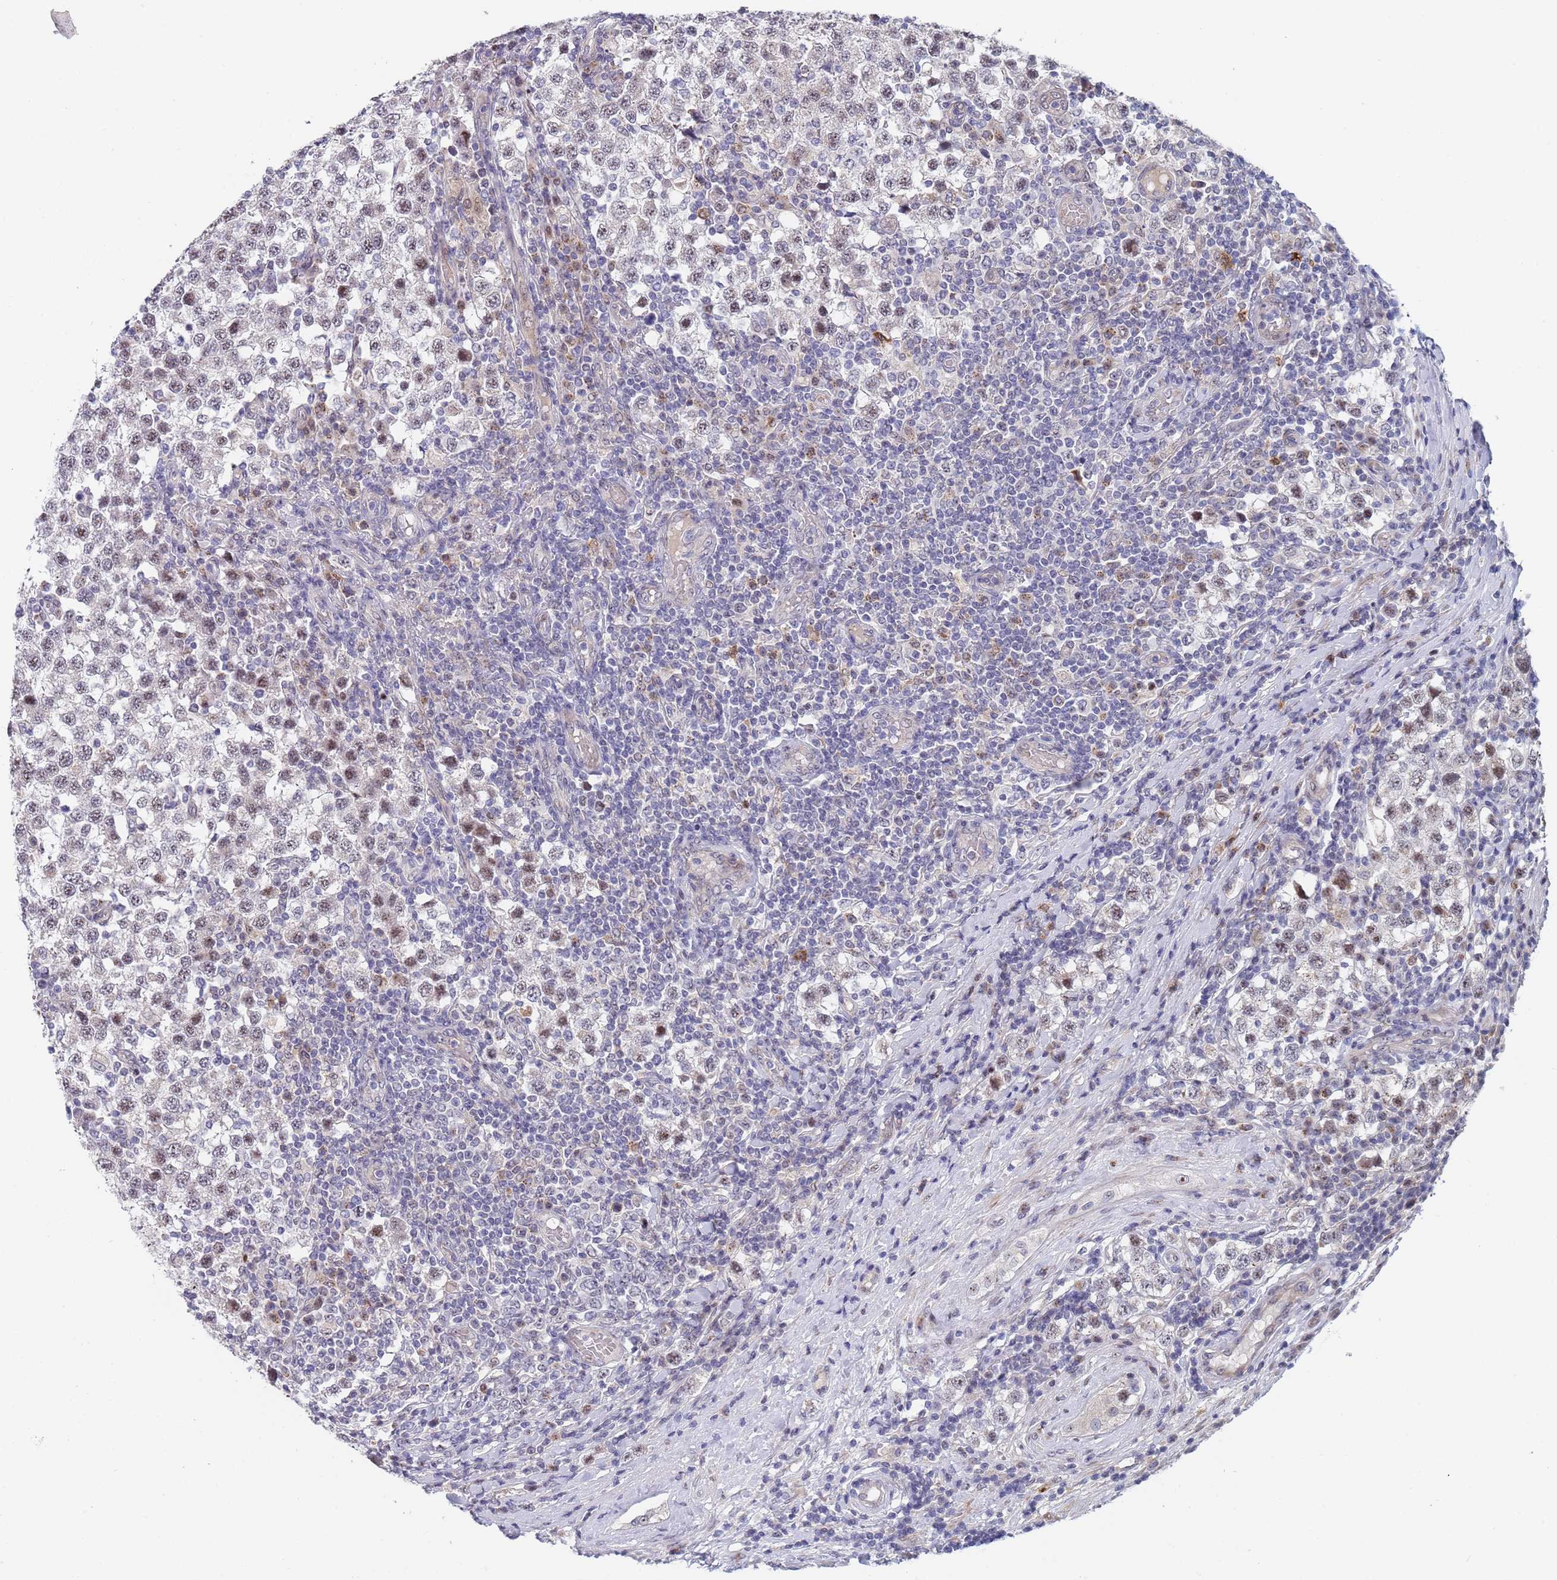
{"staining": {"intensity": "moderate", "quantity": "<25%", "location": "nuclear"}, "tissue": "testis cancer", "cell_type": "Tumor cells", "image_type": "cancer", "snomed": [{"axis": "morphology", "description": "Seminoma, NOS"}, {"axis": "topography", "description": "Testis"}], "caption": "DAB immunohistochemical staining of human testis cancer (seminoma) exhibits moderate nuclear protein staining in about <25% of tumor cells.", "gene": "PLCL2", "patient": {"sex": "male", "age": 34}}